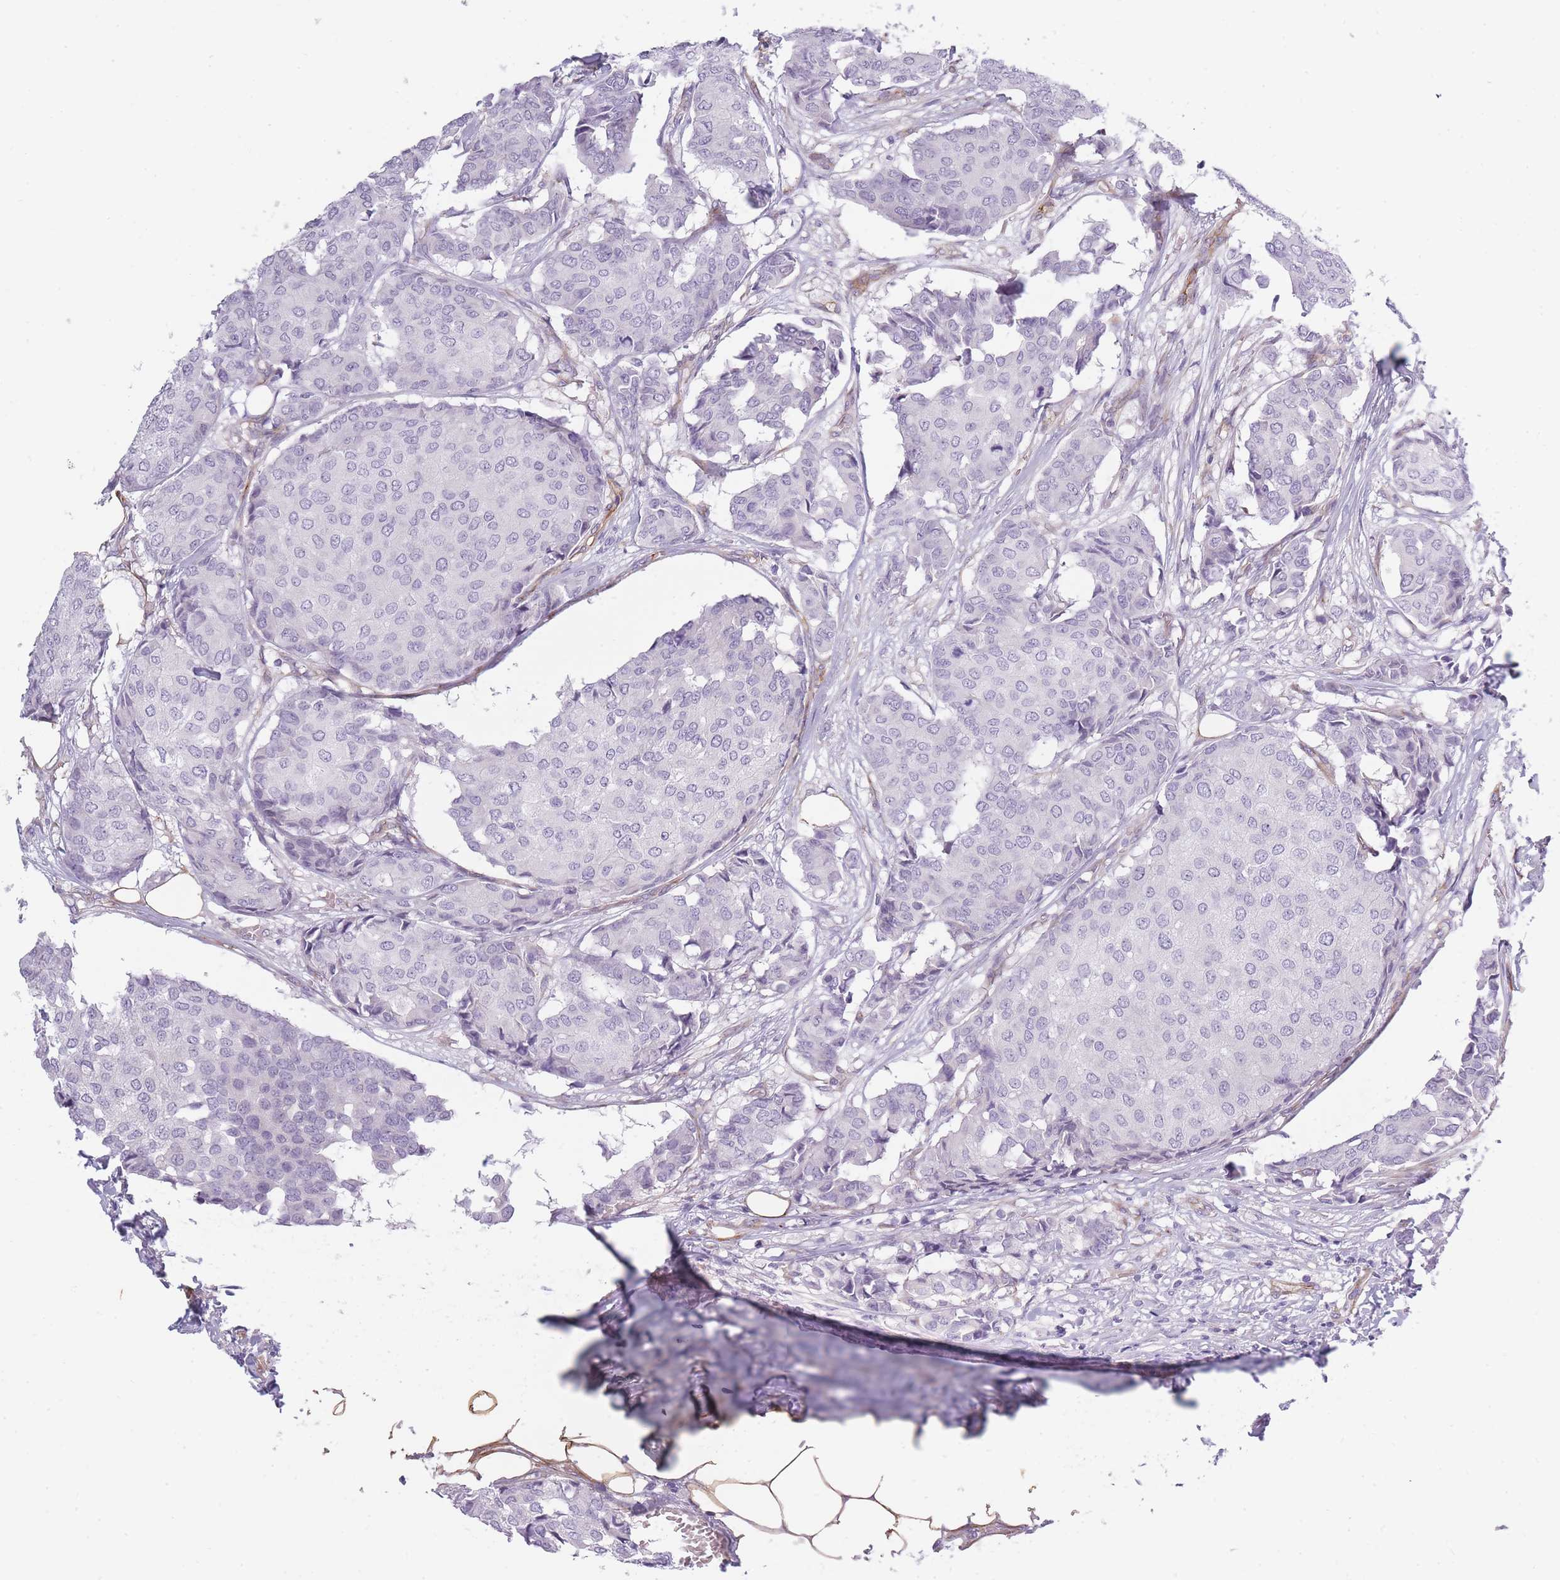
{"staining": {"intensity": "negative", "quantity": "none", "location": "none"}, "tissue": "breast cancer", "cell_type": "Tumor cells", "image_type": "cancer", "snomed": [{"axis": "morphology", "description": "Duct carcinoma"}, {"axis": "topography", "description": "Breast"}], "caption": "Immunohistochemistry (IHC) of infiltrating ductal carcinoma (breast) reveals no expression in tumor cells. Brightfield microscopy of immunohistochemistry (IHC) stained with DAB (brown) and hematoxylin (blue), captured at high magnification.", "gene": "OR6B3", "patient": {"sex": "female", "age": 75}}